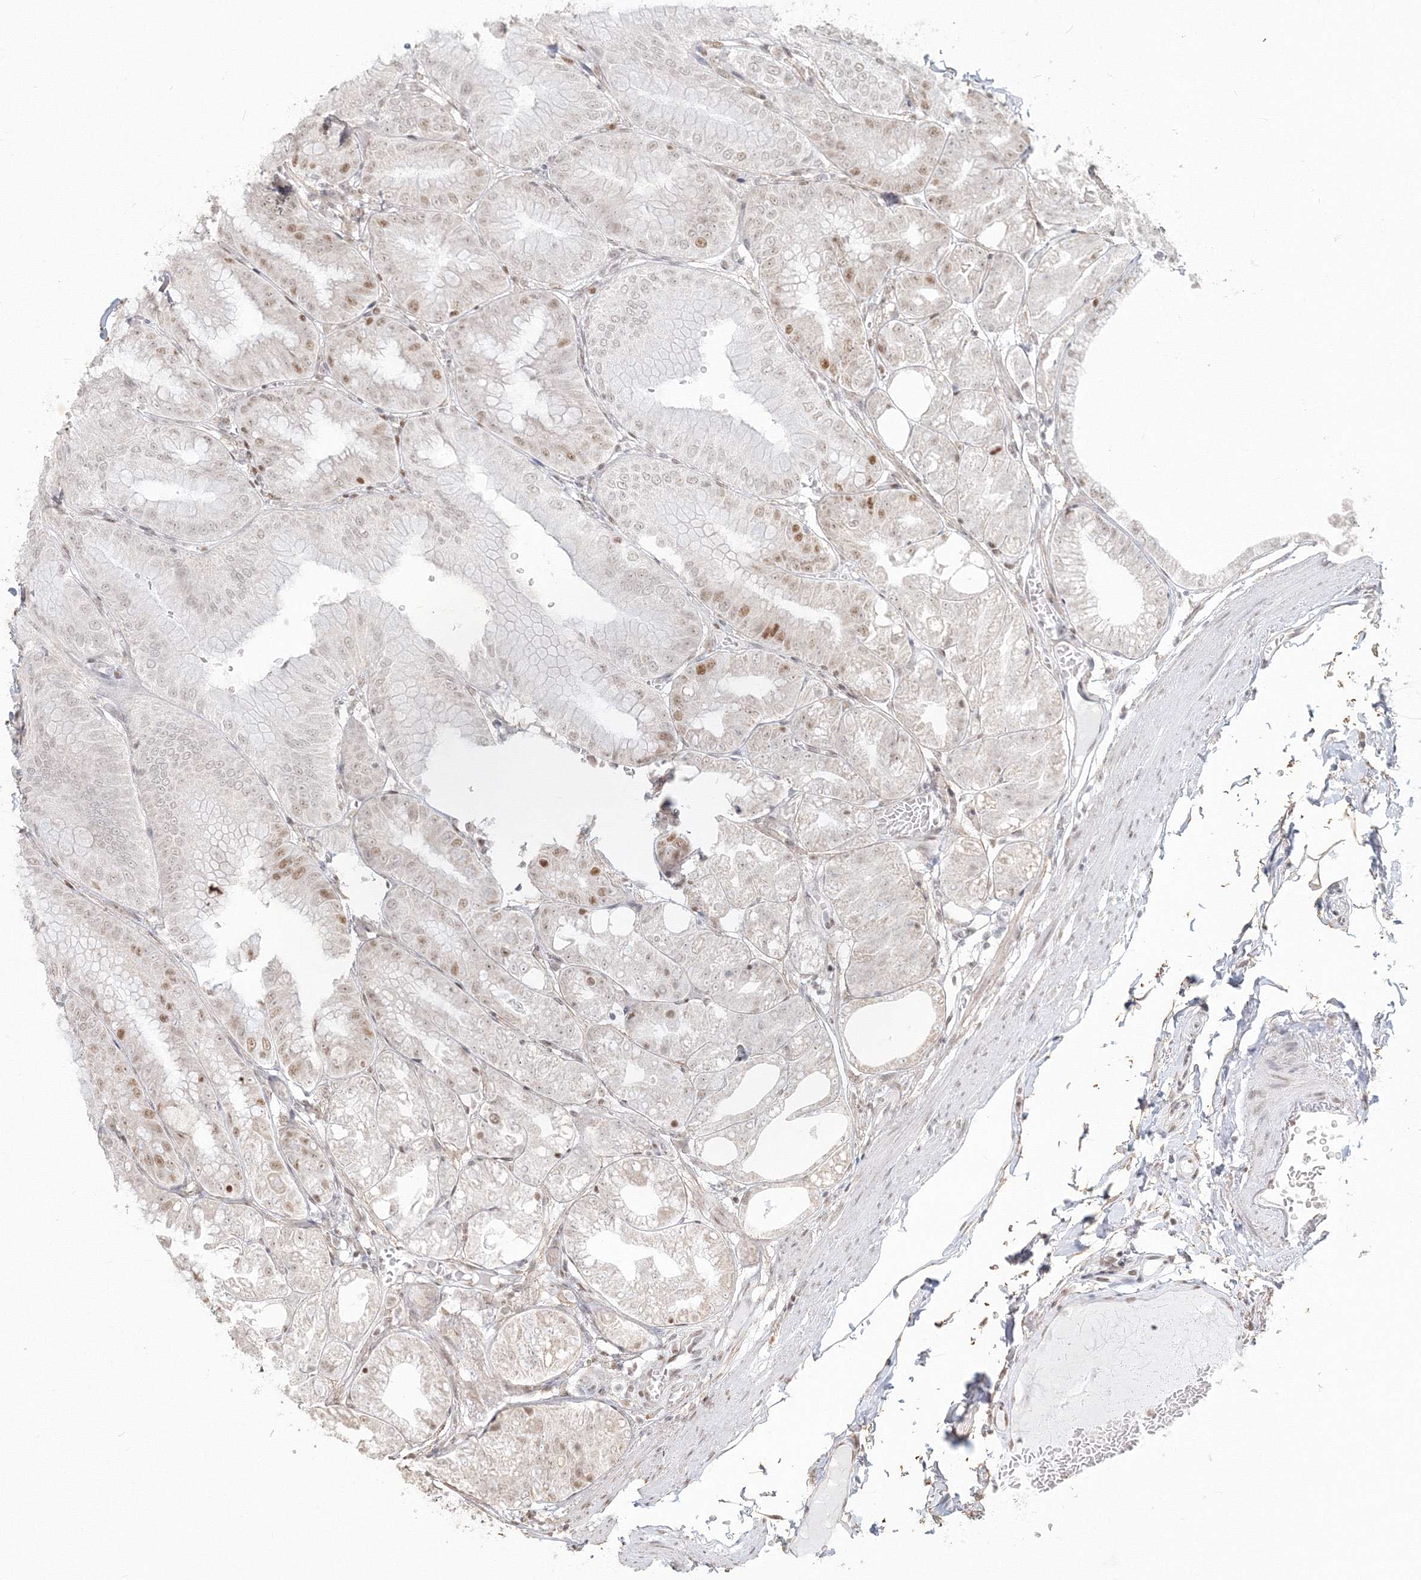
{"staining": {"intensity": "moderate", "quantity": ">75%", "location": "nuclear"}, "tissue": "stomach", "cell_type": "Glandular cells", "image_type": "normal", "snomed": [{"axis": "morphology", "description": "Normal tissue, NOS"}, {"axis": "topography", "description": "Stomach, lower"}], "caption": "A histopathology image of human stomach stained for a protein reveals moderate nuclear brown staining in glandular cells. The staining was performed using DAB (3,3'-diaminobenzidine), with brown indicating positive protein expression. Nuclei are stained blue with hematoxylin.", "gene": "PPP4R2", "patient": {"sex": "male", "age": 71}}